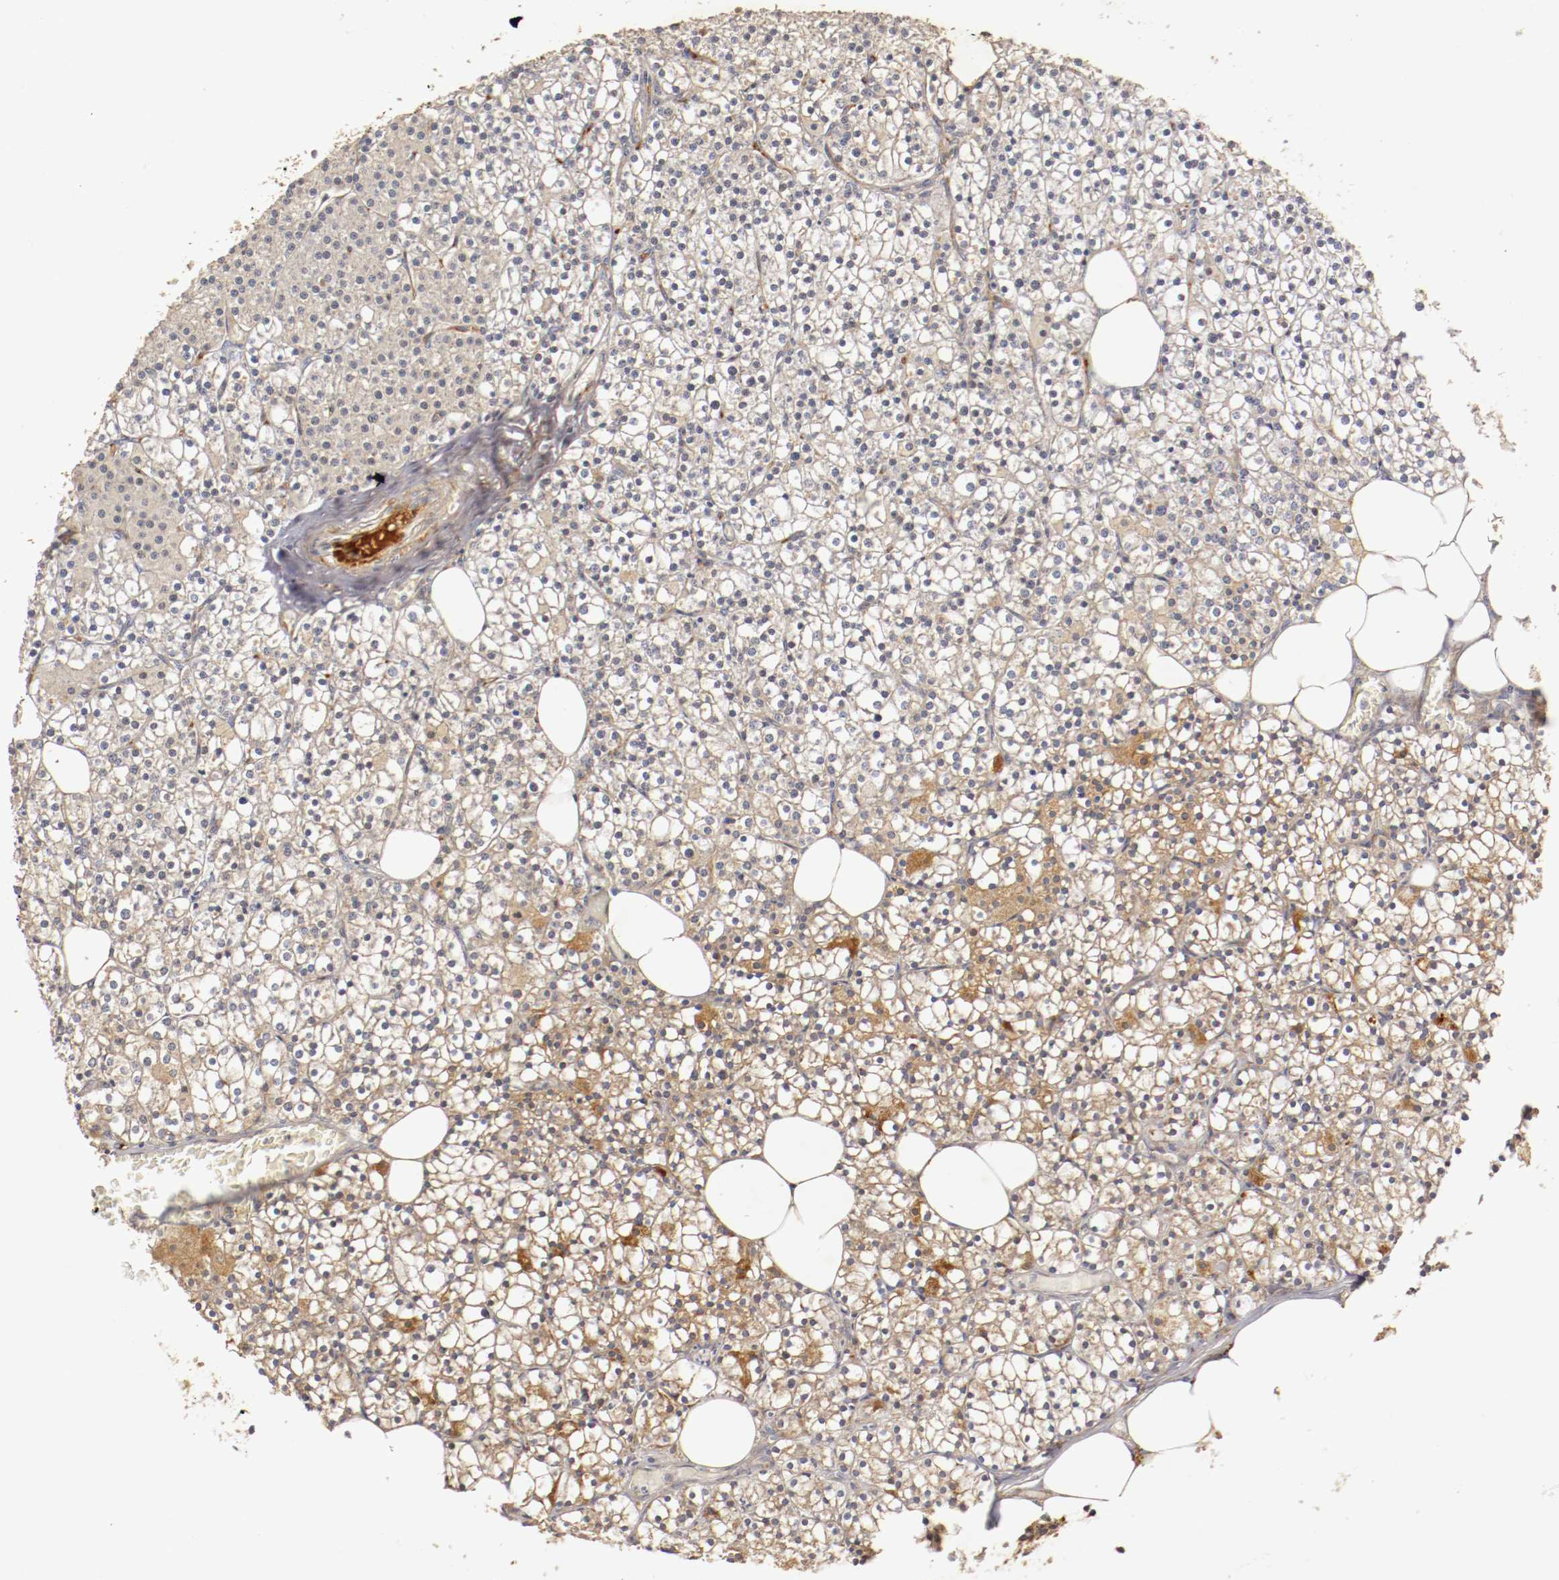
{"staining": {"intensity": "moderate", "quantity": ">75%", "location": "cytoplasmic/membranous"}, "tissue": "parathyroid gland", "cell_type": "Glandular cells", "image_type": "normal", "snomed": [{"axis": "morphology", "description": "Normal tissue, NOS"}, {"axis": "topography", "description": "Parathyroid gland"}], "caption": "A high-resolution photomicrograph shows immunohistochemistry staining of unremarkable parathyroid gland, which reveals moderate cytoplasmic/membranous staining in about >75% of glandular cells.", "gene": "TNFRSF1B", "patient": {"sex": "female", "age": 63}}